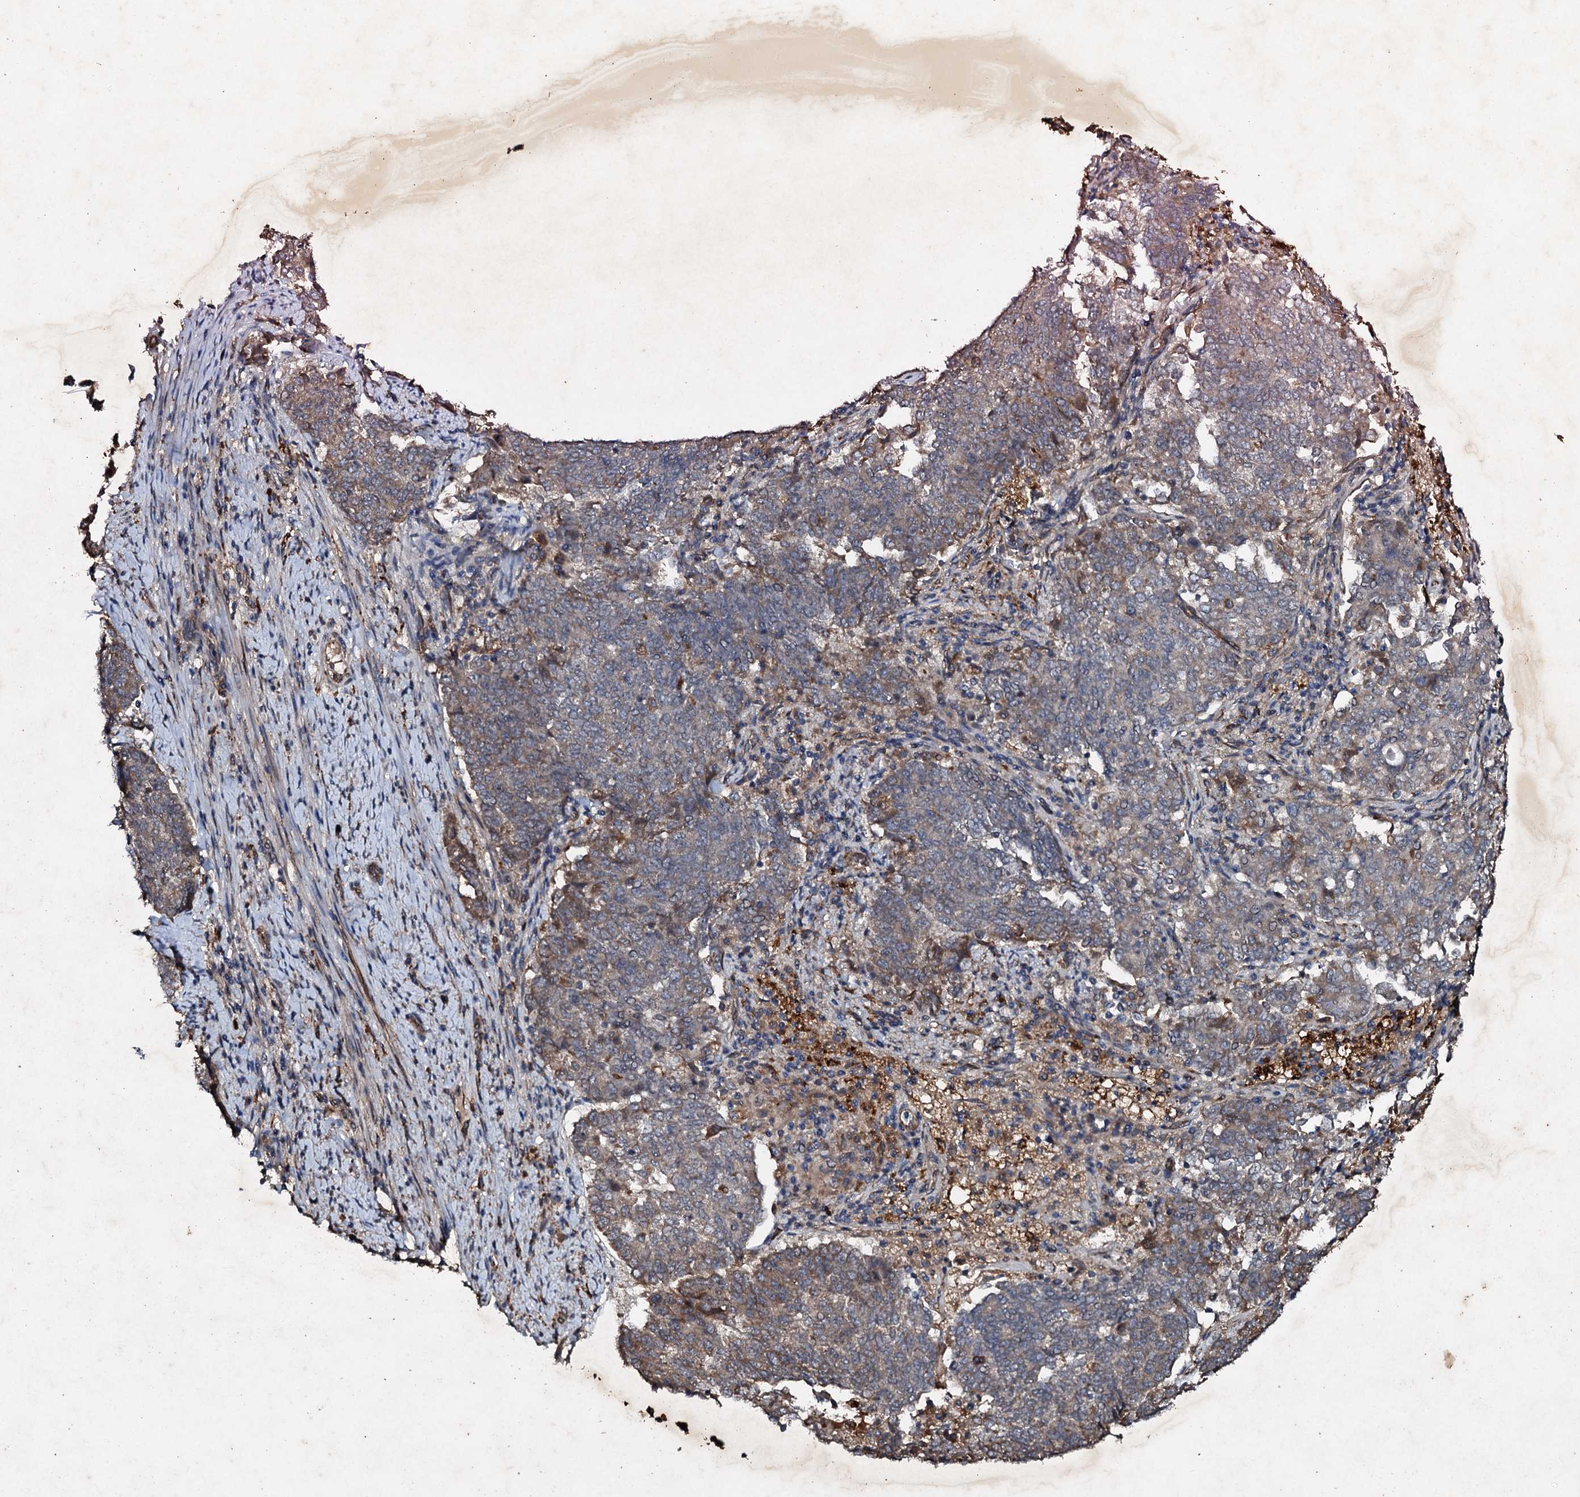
{"staining": {"intensity": "weak", "quantity": "25%-75%", "location": "cytoplasmic/membranous"}, "tissue": "endometrial cancer", "cell_type": "Tumor cells", "image_type": "cancer", "snomed": [{"axis": "morphology", "description": "Adenocarcinoma, NOS"}, {"axis": "topography", "description": "Endometrium"}], "caption": "IHC image of neoplastic tissue: endometrial cancer stained using immunohistochemistry reveals low levels of weak protein expression localized specifically in the cytoplasmic/membranous of tumor cells, appearing as a cytoplasmic/membranous brown color.", "gene": "ADAMTS10", "patient": {"sex": "female", "age": 80}}